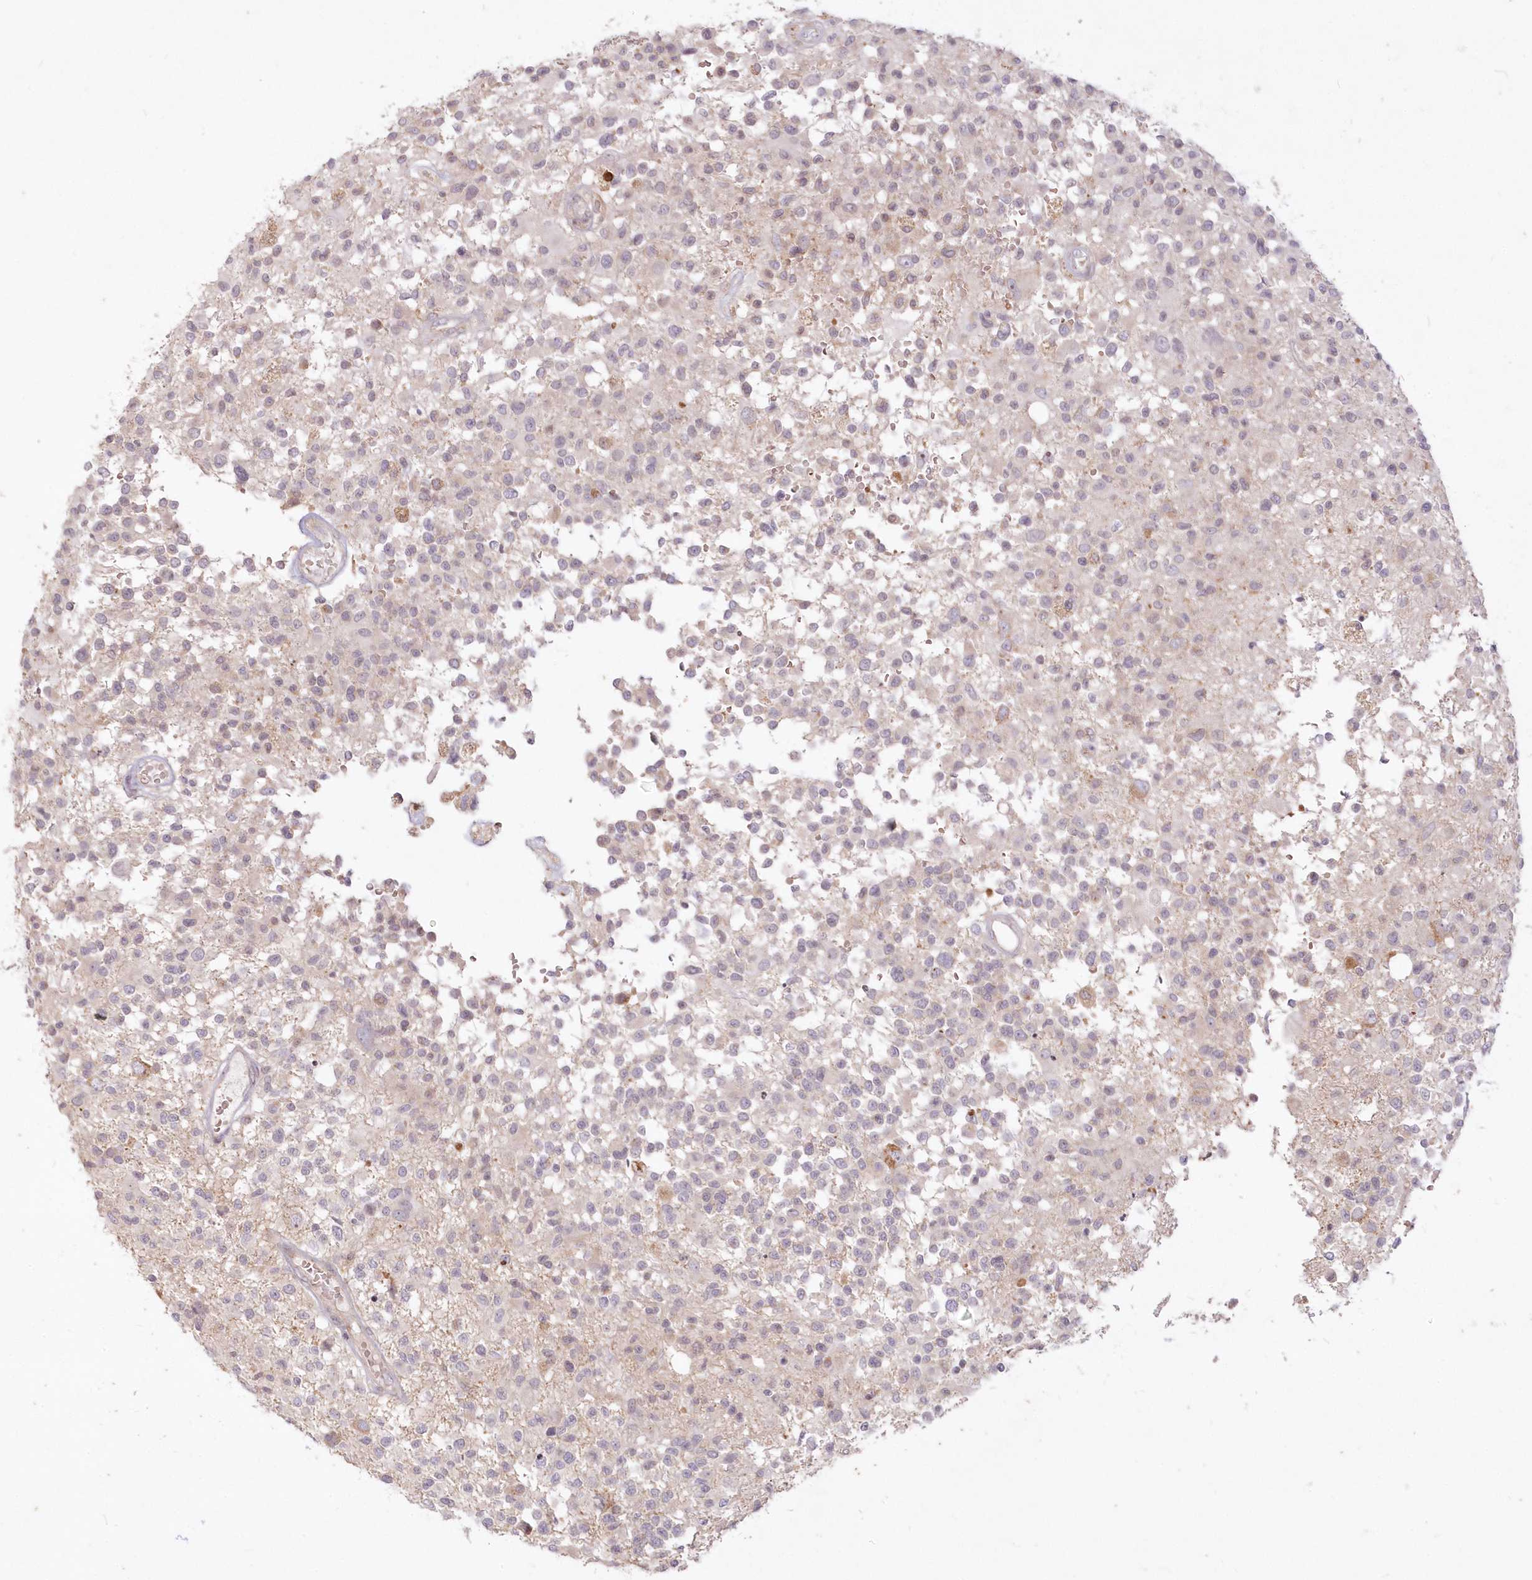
{"staining": {"intensity": "weak", "quantity": "<25%", "location": "cytoplasmic/membranous"}, "tissue": "glioma", "cell_type": "Tumor cells", "image_type": "cancer", "snomed": [{"axis": "morphology", "description": "Glioma, malignant, High grade"}, {"axis": "morphology", "description": "Glioblastoma, NOS"}, {"axis": "topography", "description": "Brain"}], "caption": "Immunohistochemistry (IHC) histopathology image of neoplastic tissue: glioblastoma stained with DAB reveals no significant protein staining in tumor cells.", "gene": "MTMR3", "patient": {"sex": "male", "age": 60}}